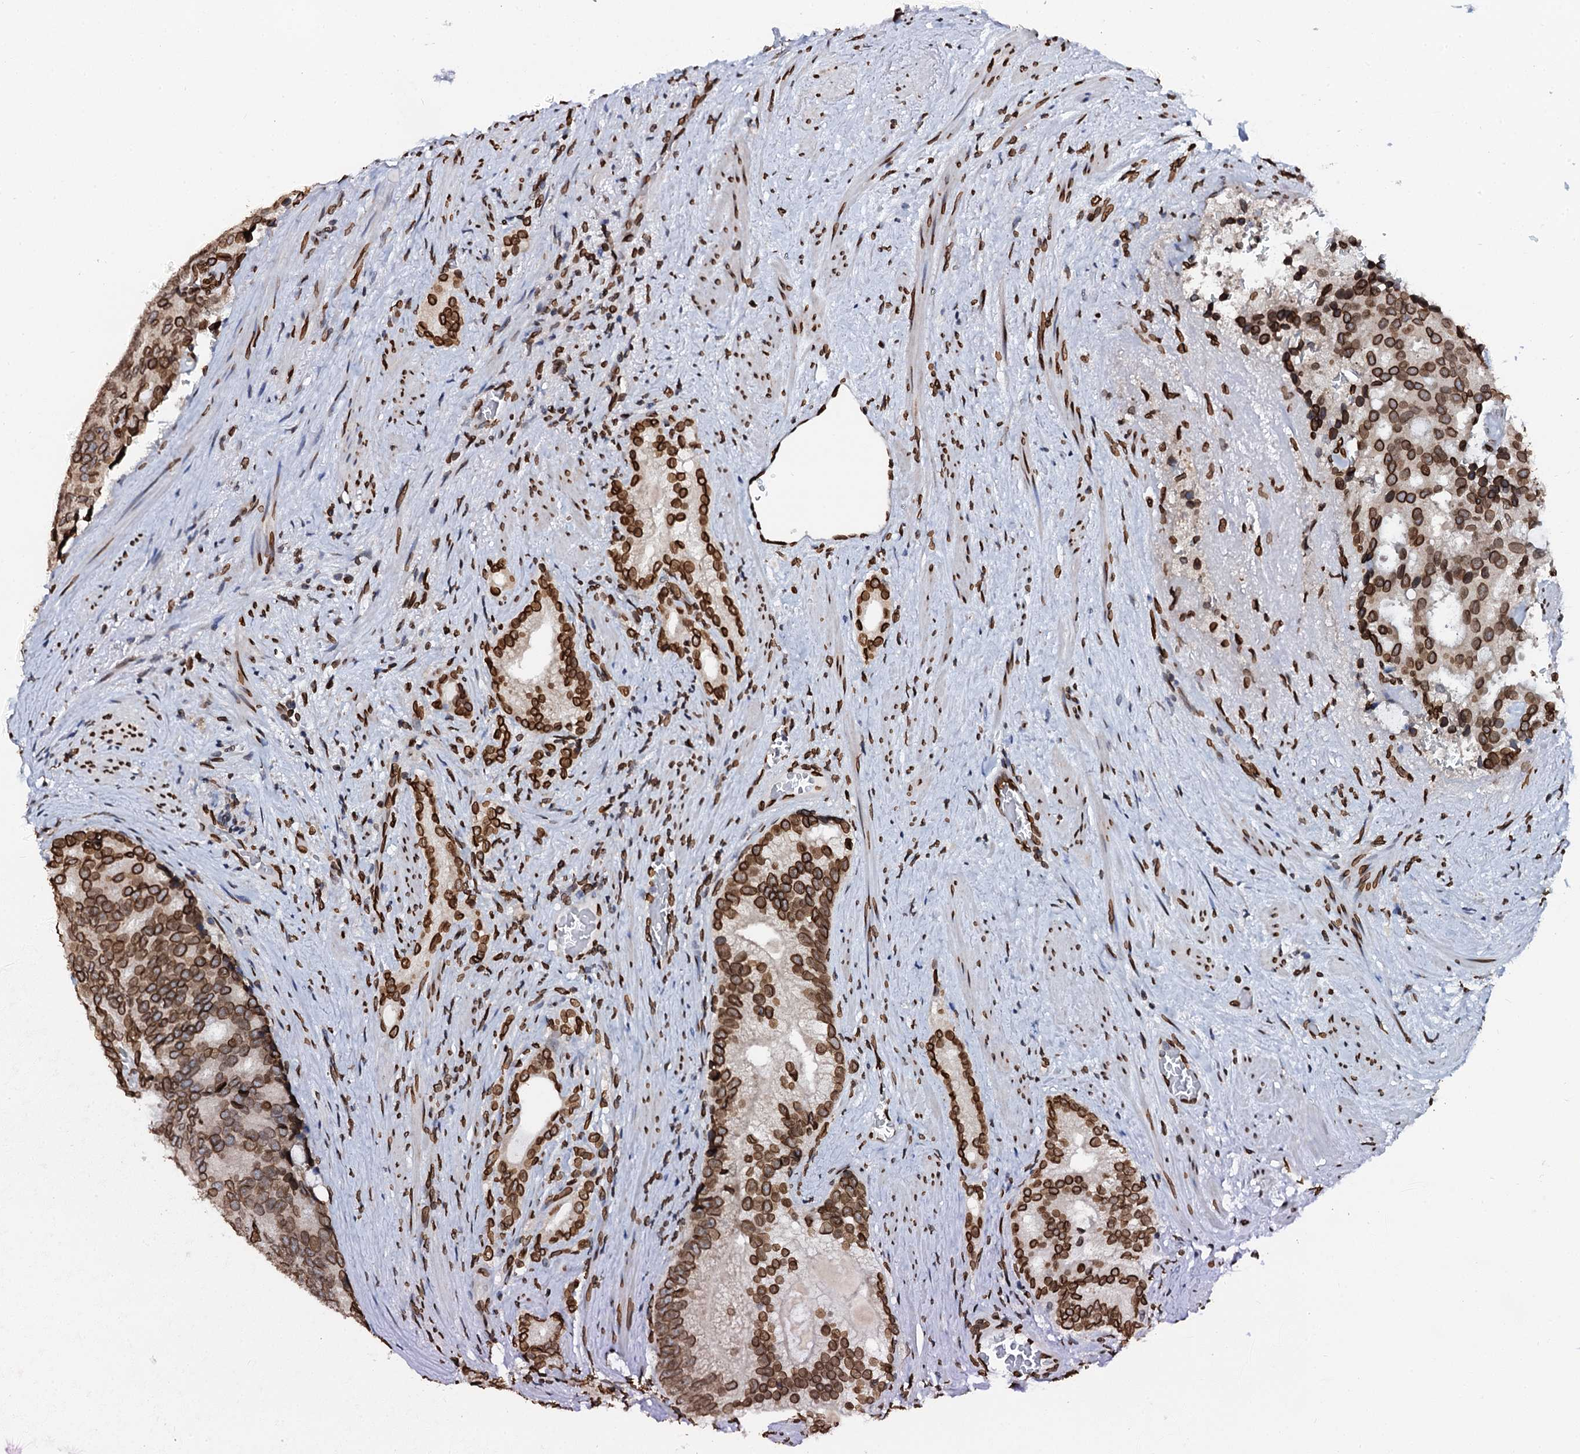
{"staining": {"intensity": "strong", "quantity": ">75%", "location": "cytoplasmic/membranous,nuclear"}, "tissue": "prostate cancer", "cell_type": "Tumor cells", "image_type": "cancer", "snomed": [{"axis": "morphology", "description": "Adenocarcinoma, Low grade"}, {"axis": "topography", "description": "Prostate"}], "caption": "Prostate cancer (low-grade adenocarcinoma) was stained to show a protein in brown. There is high levels of strong cytoplasmic/membranous and nuclear positivity in about >75% of tumor cells.", "gene": "KATNAL2", "patient": {"sex": "male", "age": 71}}